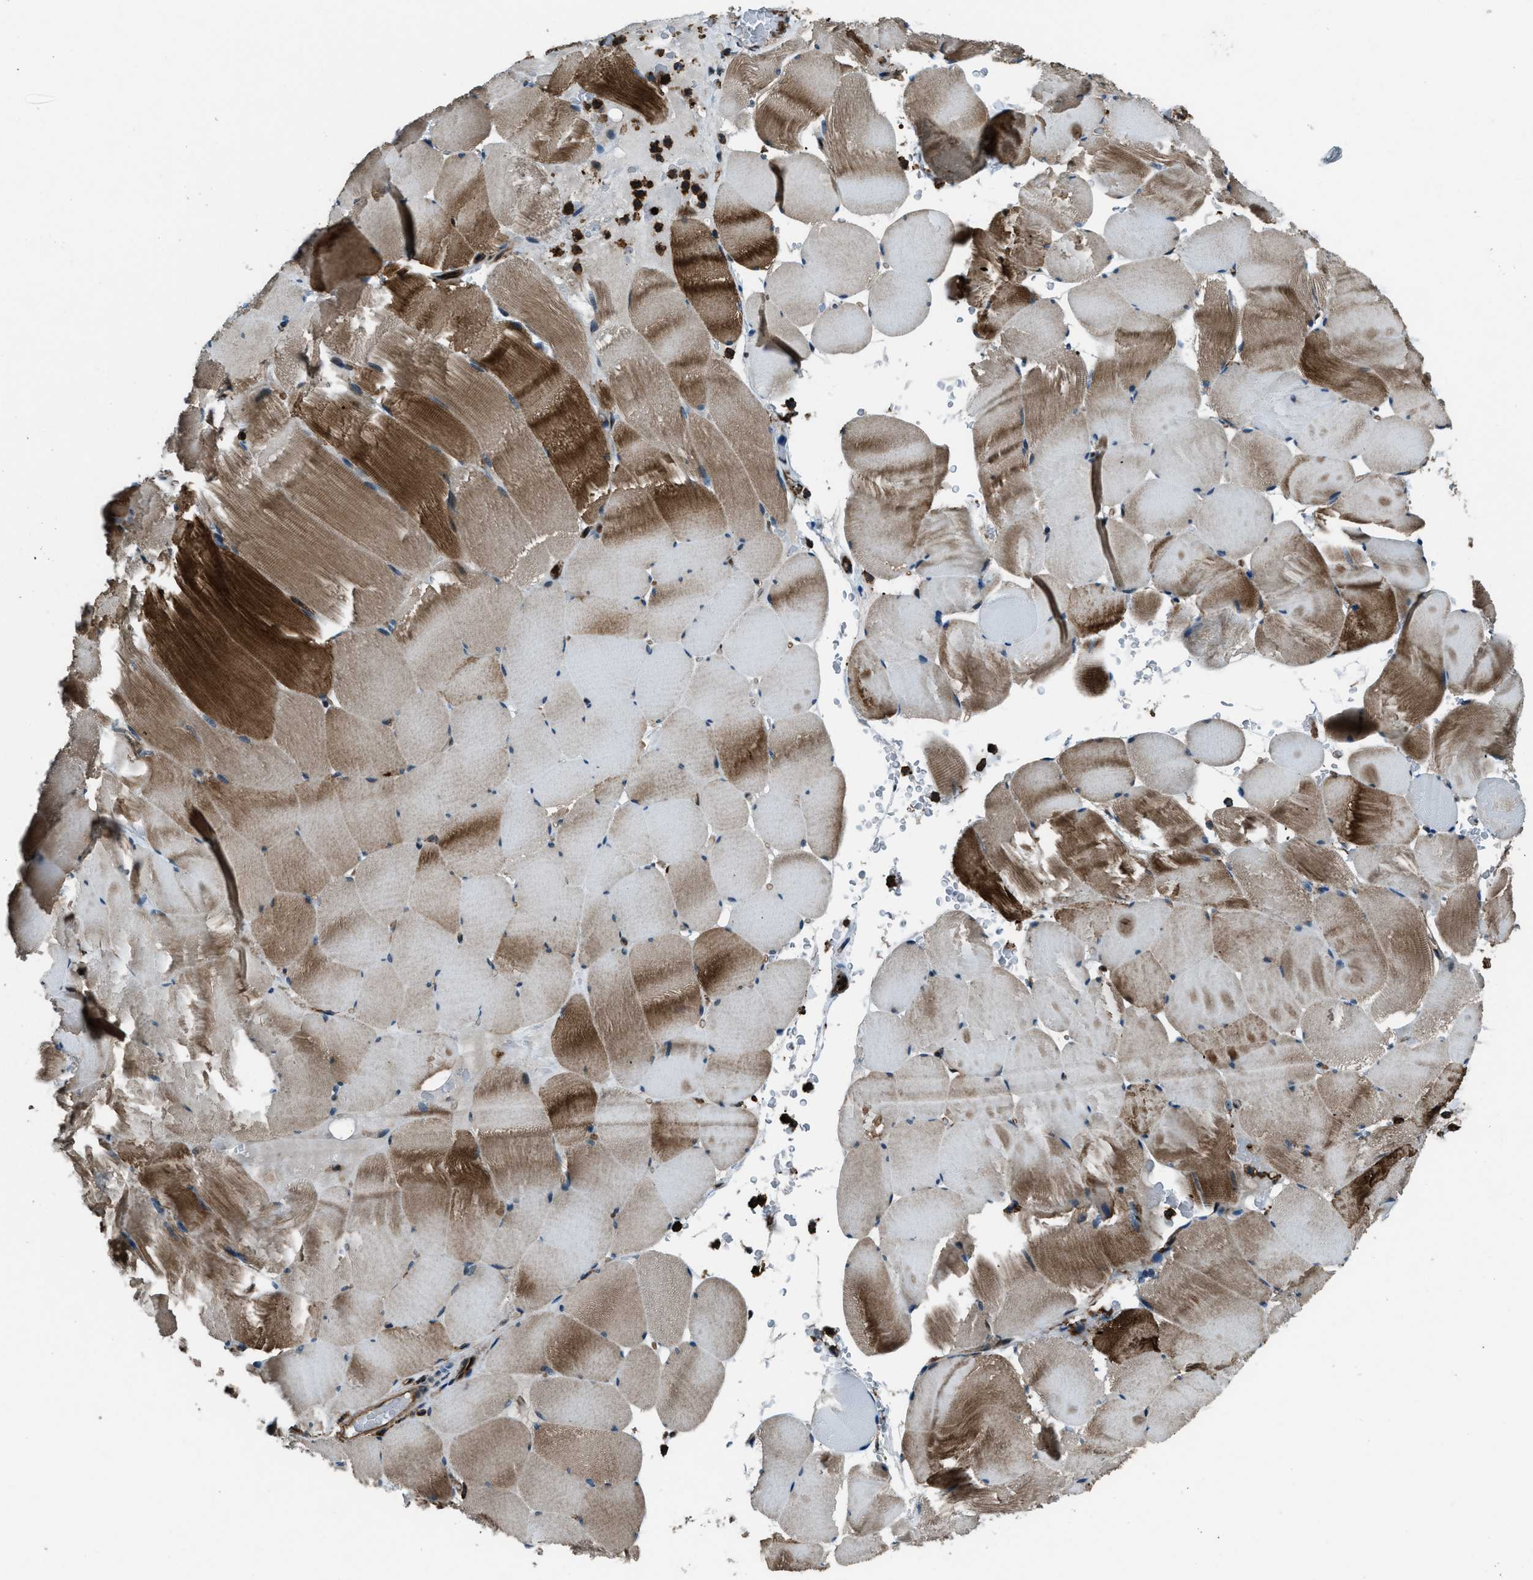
{"staining": {"intensity": "strong", "quantity": "25%-75%", "location": "cytoplasmic/membranous"}, "tissue": "skeletal muscle", "cell_type": "Myocytes", "image_type": "normal", "snomed": [{"axis": "morphology", "description": "Normal tissue, NOS"}, {"axis": "topography", "description": "Skeletal muscle"}], "caption": "Immunohistochemistry (IHC) photomicrograph of benign skeletal muscle: human skeletal muscle stained using IHC exhibits high levels of strong protein expression localized specifically in the cytoplasmic/membranous of myocytes, appearing as a cytoplasmic/membranous brown color.", "gene": "SNX30", "patient": {"sex": "male", "age": 62}}